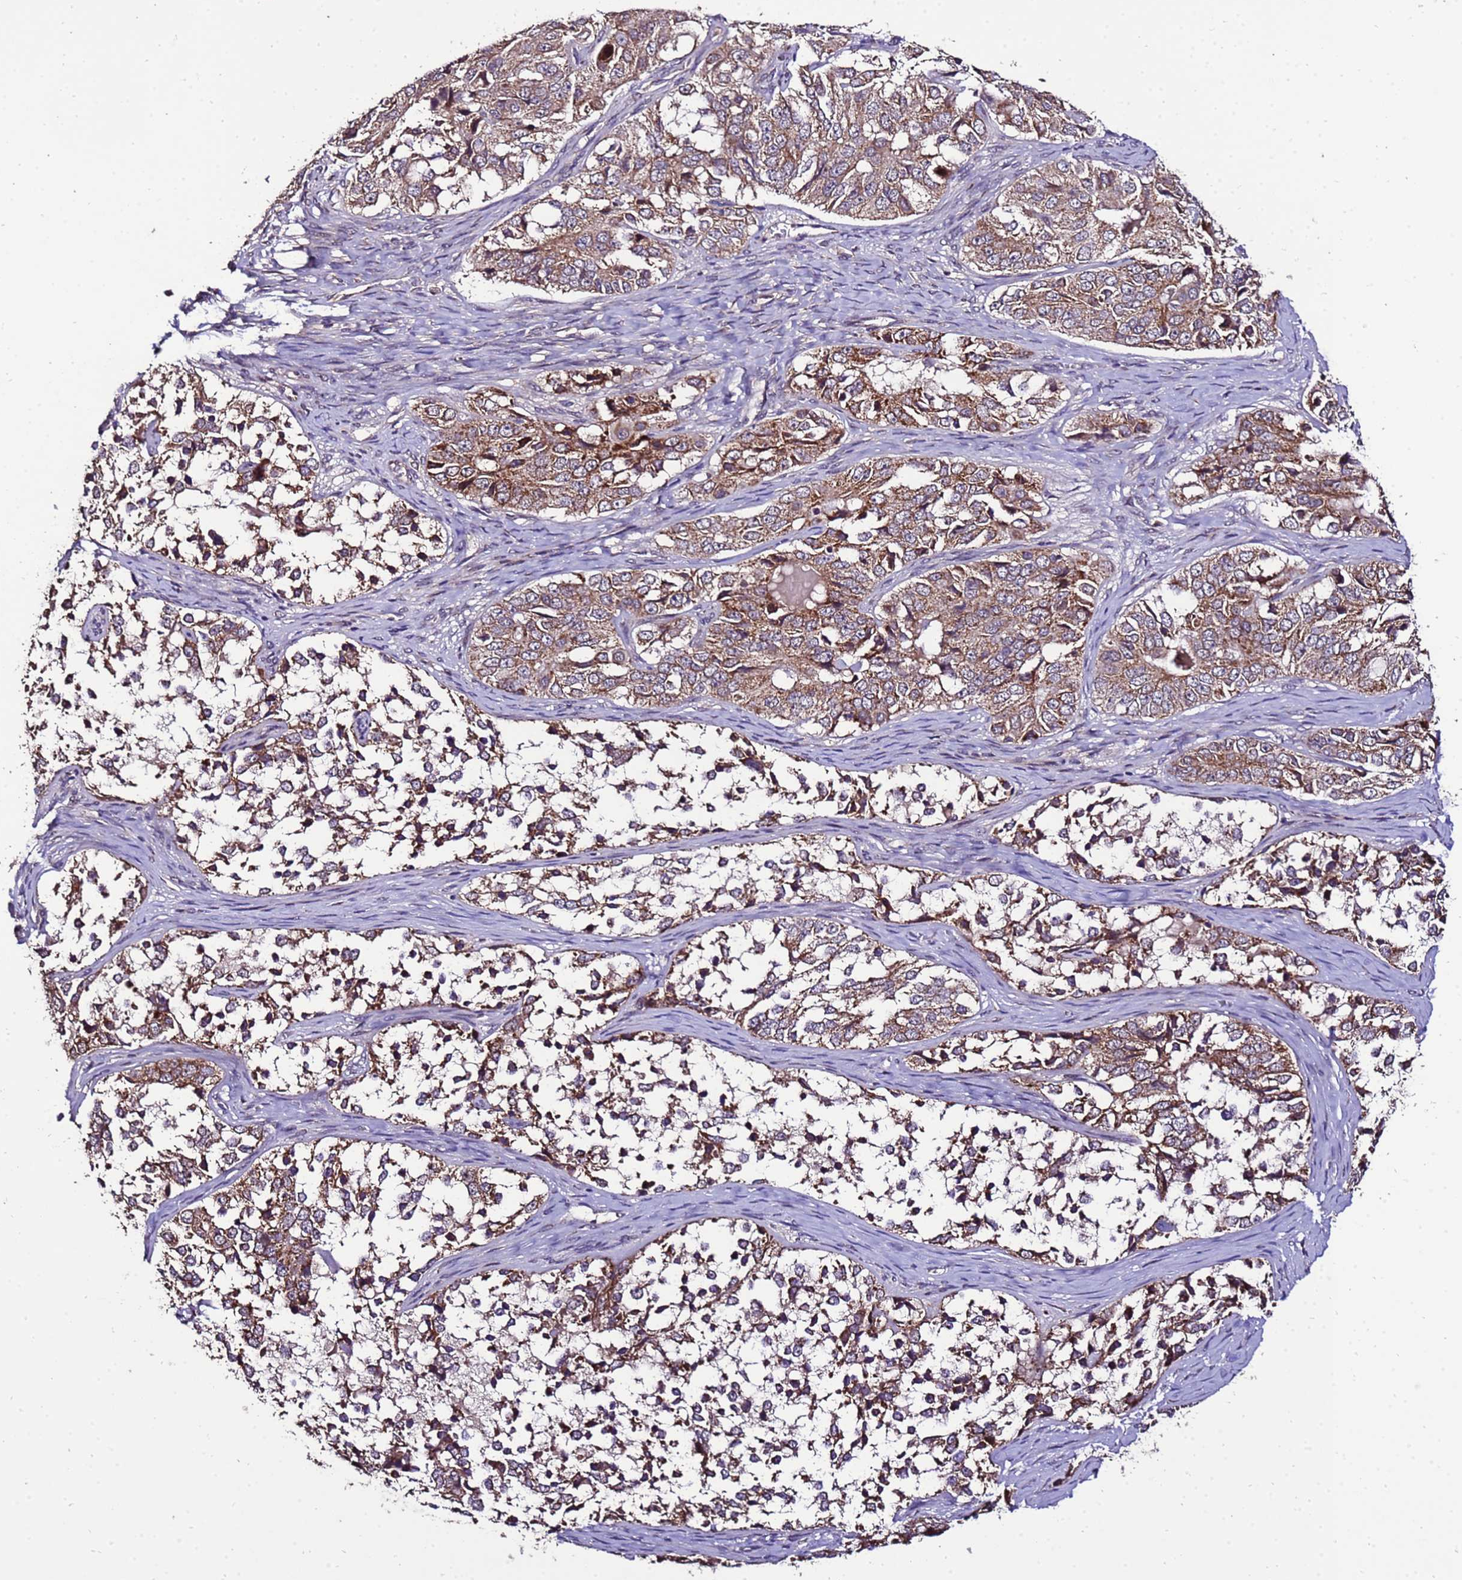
{"staining": {"intensity": "moderate", "quantity": ">75%", "location": "cytoplasmic/membranous"}, "tissue": "ovarian cancer", "cell_type": "Tumor cells", "image_type": "cancer", "snomed": [{"axis": "morphology", "description": "Carcinoma, endometroid"}, {"axis": "topography", "description": "Ovary"}], "caption": "This is an image of immunohistochemistry (IHC) staining of endometroid carcinoma (ovarian), which shows moderate expression in the cytoplasmic/membranous of tumor cells.", "gene": "ZNF329", "patient": {"sex": "female", "age": 51}}